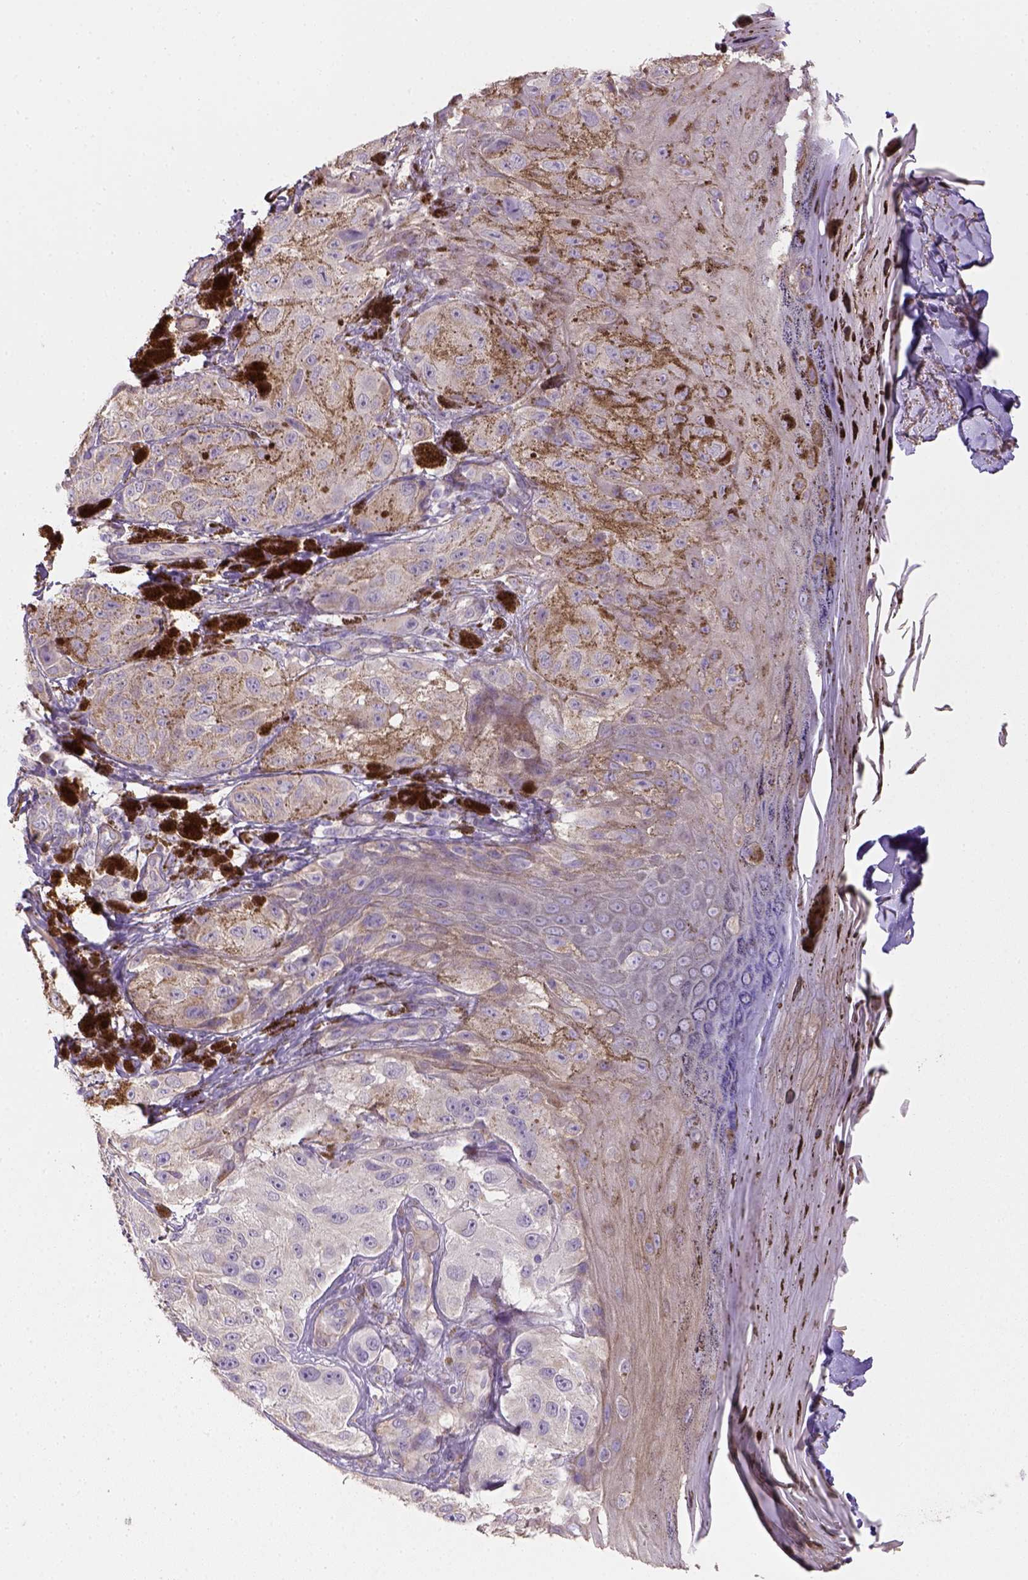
{"staining": {"intensity": "negative", "quantity": "none", "location": "none"}, "tissue": "melanoma", "cell_type": "Tumor cells", "image_type": "cancer", "snomed": [{"axis": "morphology", "description": "Malignant melanoma, NOS"}, {"axis": "topography", "description": "Skin"}], "caption": "This is a image of IHC staining of melanoma, which shows no expression in tumor cells.", "gene": "HTRA1", "patient": {"sex": "male", "age": 36}}